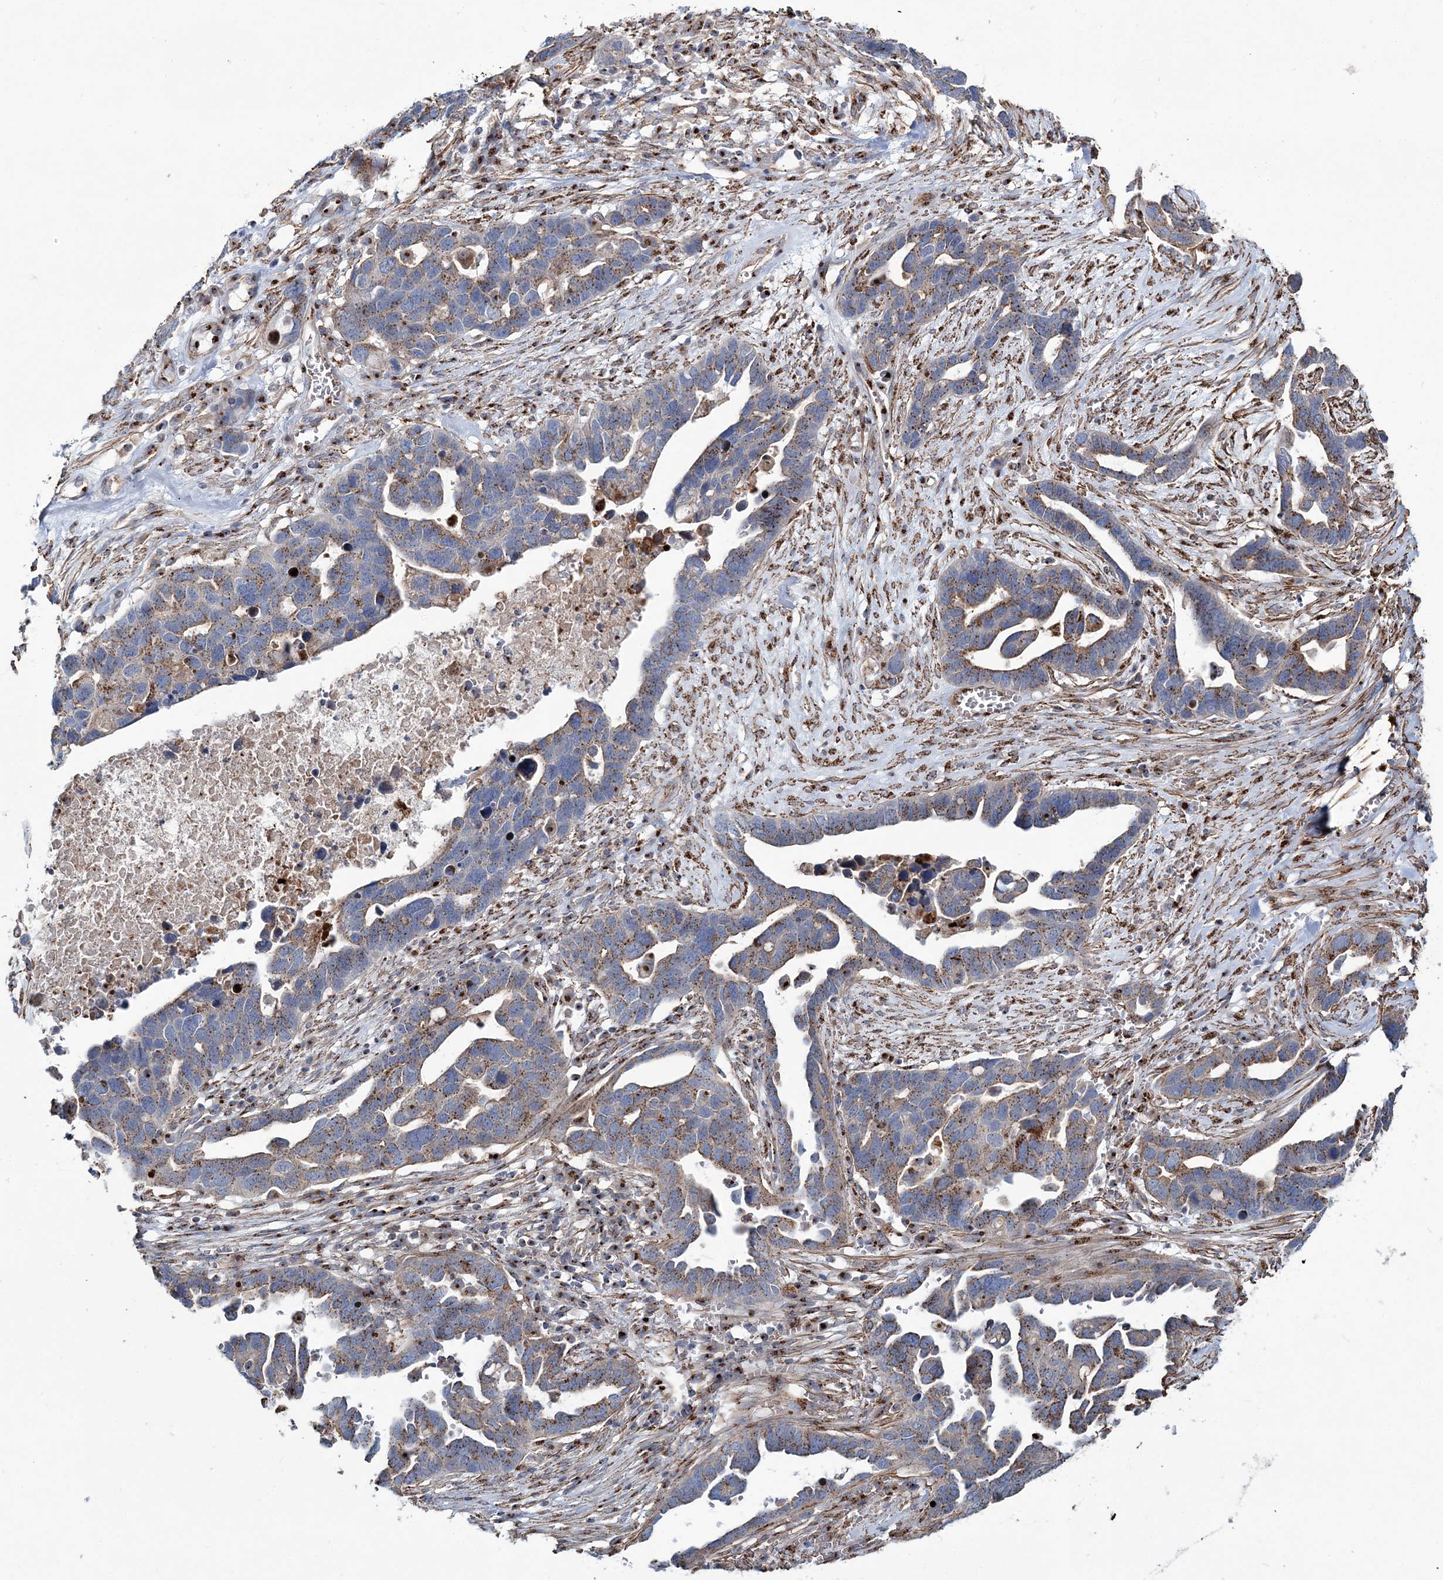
{"staining": {"intensity": "moderate", "quantity": ">75%", "location": "cytoplasmic/membranous"}, "tissue": "ovarian cancer", "cell_type": "Tumor cells", "image_type": "cancer", "snomed": [{"axis": "morphology", "description": "Cystadenocarcinoma, serous, NOS"}, {"axis": "topography", "description": "Ovary"}], "caption": "Protein analysis of ovarian cancer tissue exhibits moderate cytoplasmic/membranous positivity in about >75% of tumor cells.", "gene": "MAN1A2", "patient": {"sex": "female", "age": 54}}